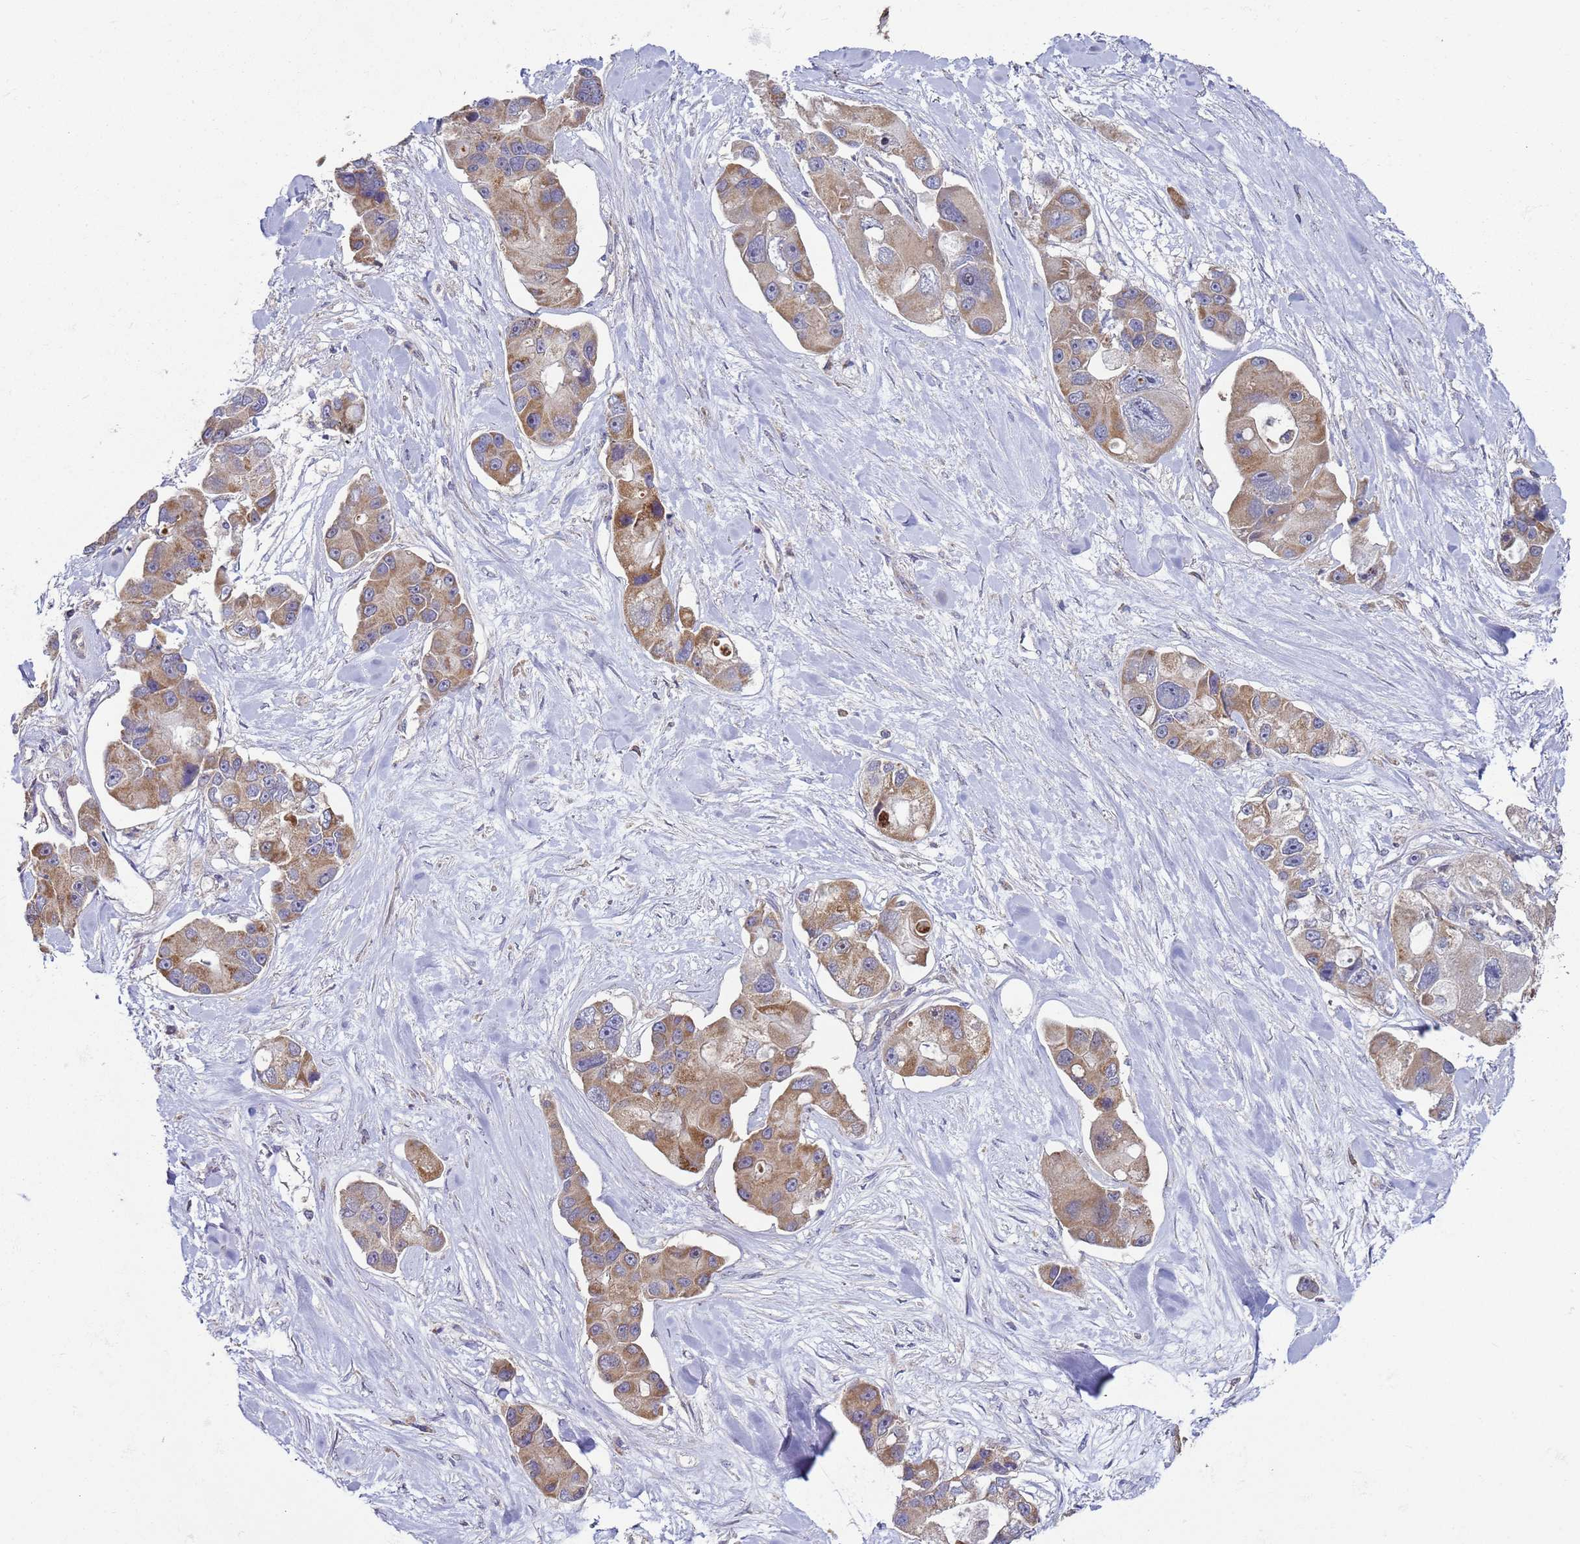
{"staining": {"intensity": "moderate", "quantity": ">75%", "location": "cytoplasmic/membranous"}, "tissue": "lung cancer", "cell_type": "Tumor cells", "image_type": "cancer", "snomed": [{"axis": "morphology", "description": "Adenocarcinoma, NOS"}, {"axis": "topography", "description": "Lung"}], "caption": "IHC staining of lung cancer (adenocarcinoma), which shows medium levels of moderate cytoplasmic/membranous positivity in about >75% of tumor cells indicating moderate cytoplasmic/membranous protein staining. The staining was performed using DAB (3,3'-diaminobenzidine) (brown) for protein detection and nuclei were counterstained in hematoxylin (blue).", "gene": "DIP2B", "patient": {"sex": "female", "age": 54}}